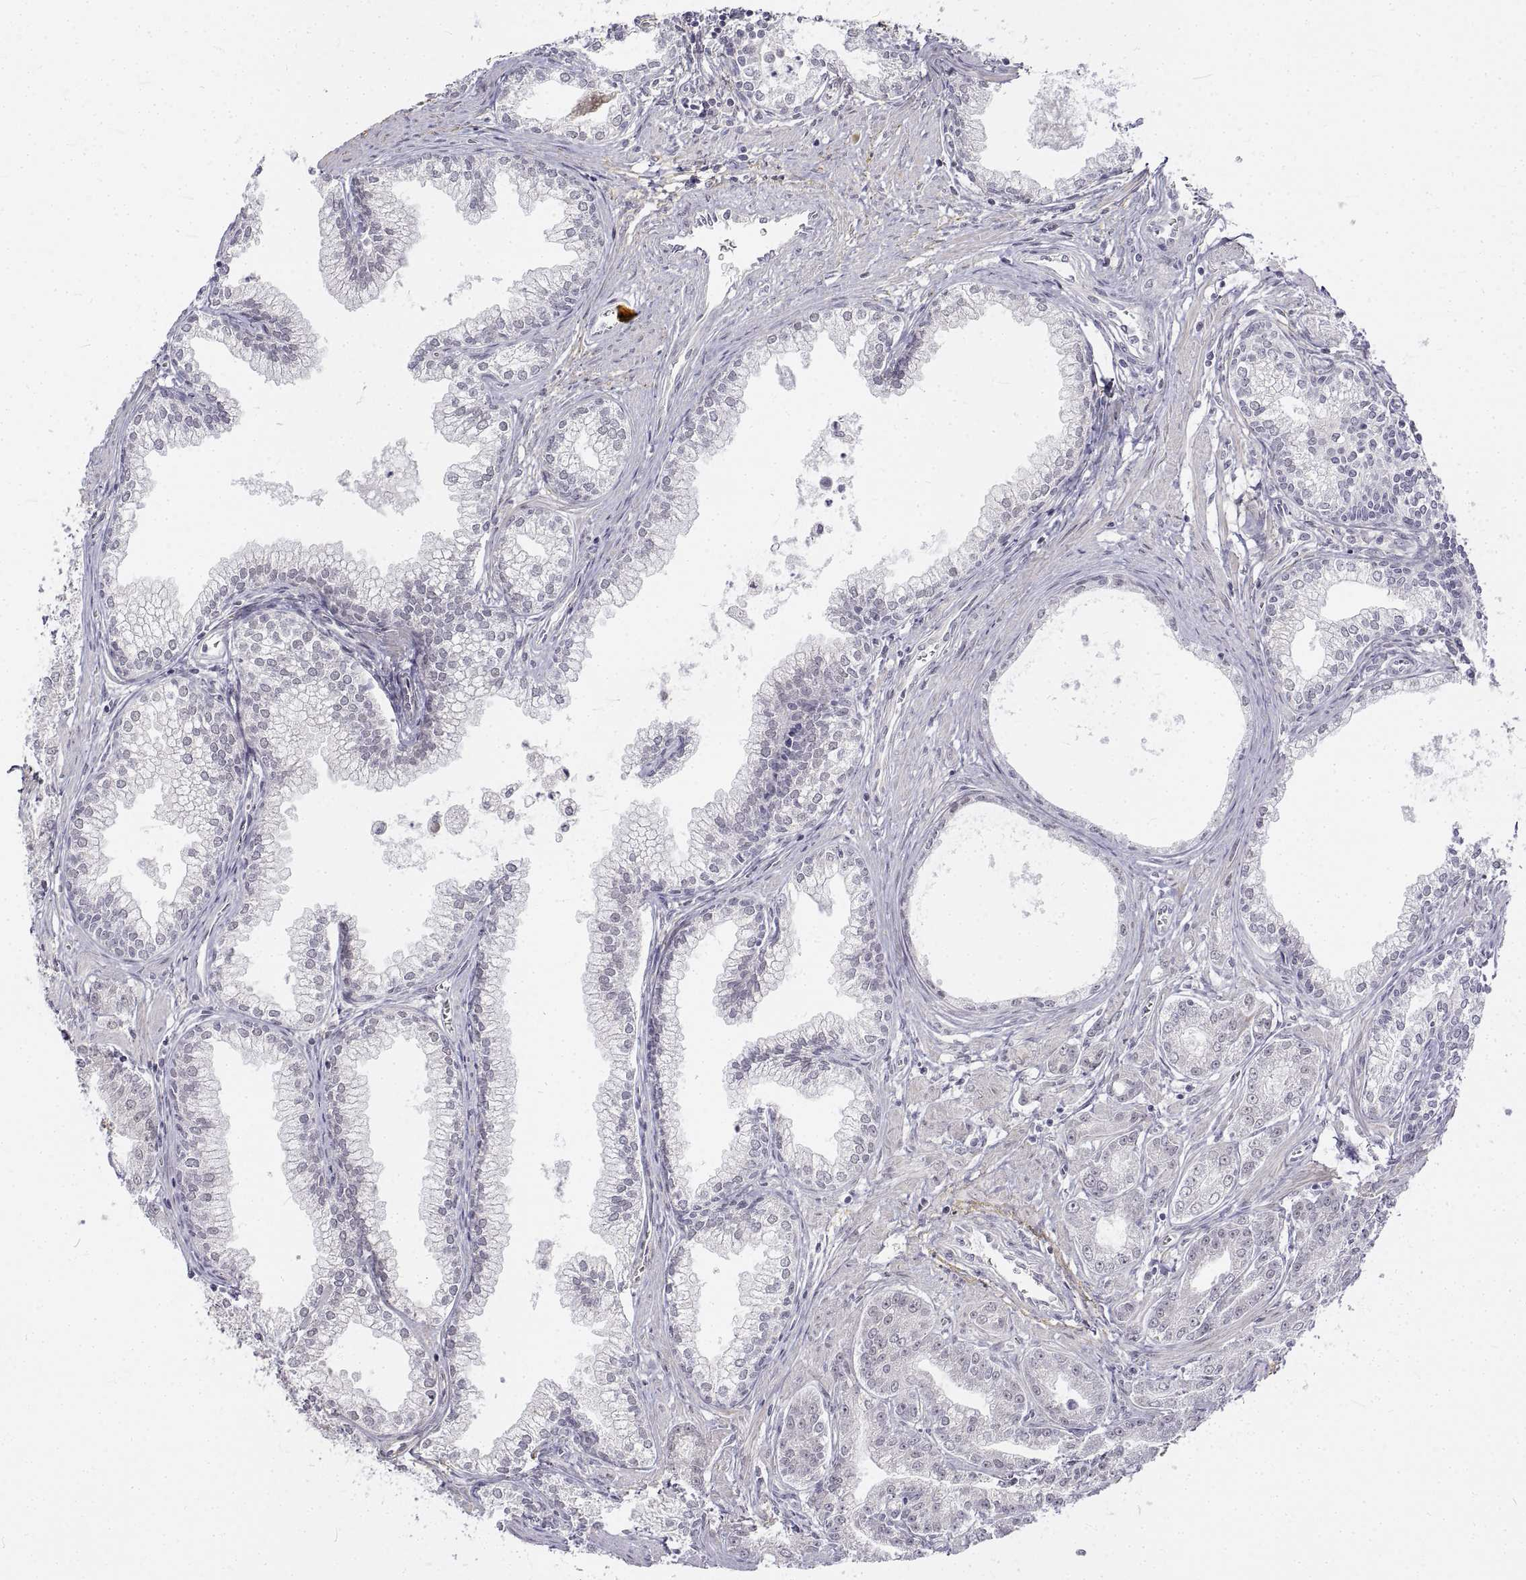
{"staining": {"intensity": "negative", "quantity": "none", "location": "none"}, "tissue": "prostate cancer", "cell_type": "Tumor cells", "image_type": "cancer", "snomed": [{"axis": "morphology", "description": "Adenocarcinoma, NOS"}, {"axis": "topography", "description": "Prostate"}], "caption": "There is no significant positivity in tumor cells of adenocarcinoma (prostate).", "gene": "ANO2", "patient": {"sex": "male", "age": 71}}